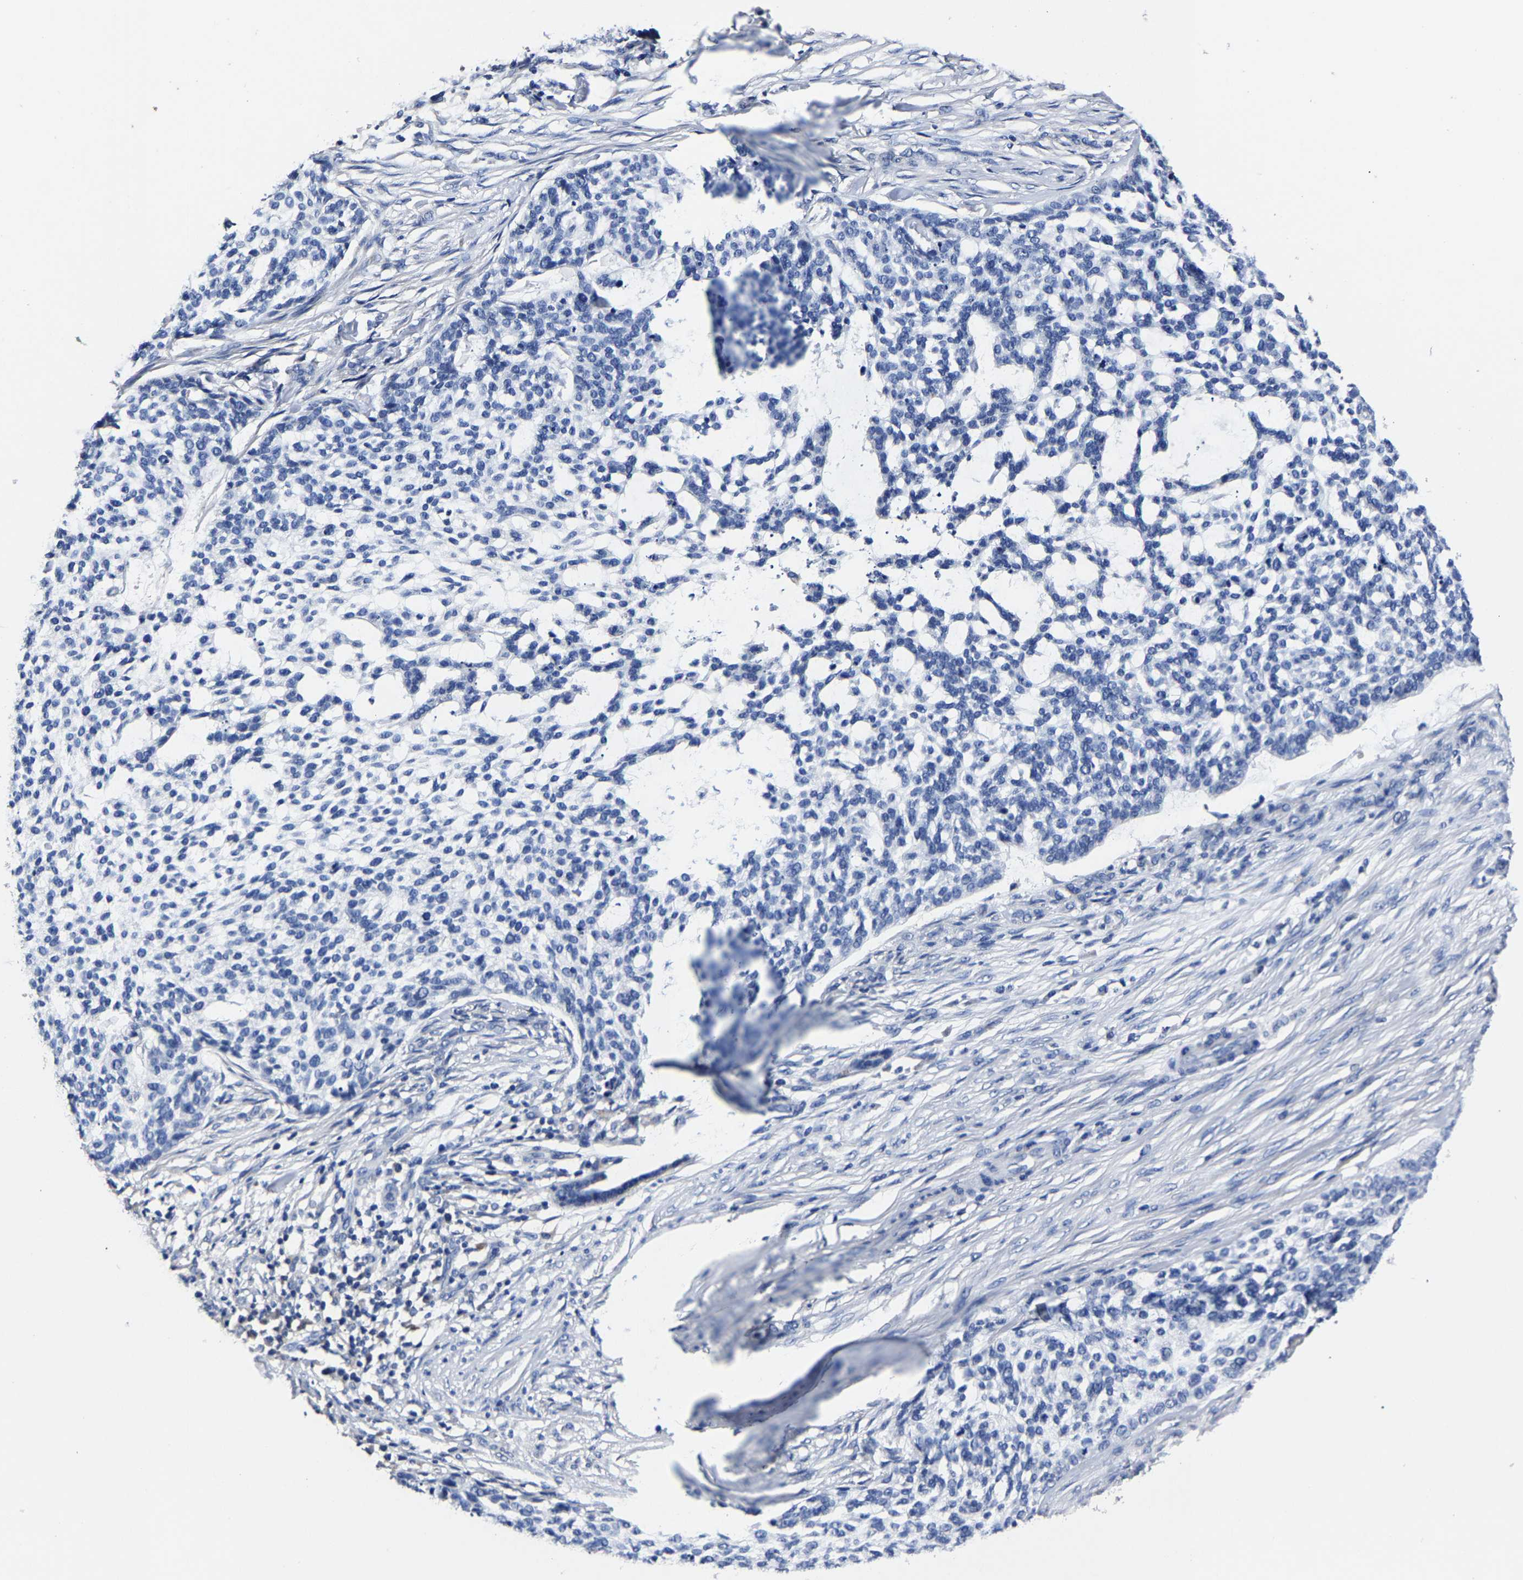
{"staining": {"intensity": "negative", "quantity": "none", "location": "none"}, "tissue": "skin cancer", "cell_type": "Tumor cells", "image_type": "cancer", "snomed": [{"axis": "morphology", "description": "Basal cell carcinoma"}, {"axis": "topography", "description": "Skin"}], "caption": "Basal cell carcinoma (skin) was stained to show a protein in brown. There is no significant positivity in tumor cells.", "gene": "AKAP4", "patient": {"sex": "female", "age": 64}}